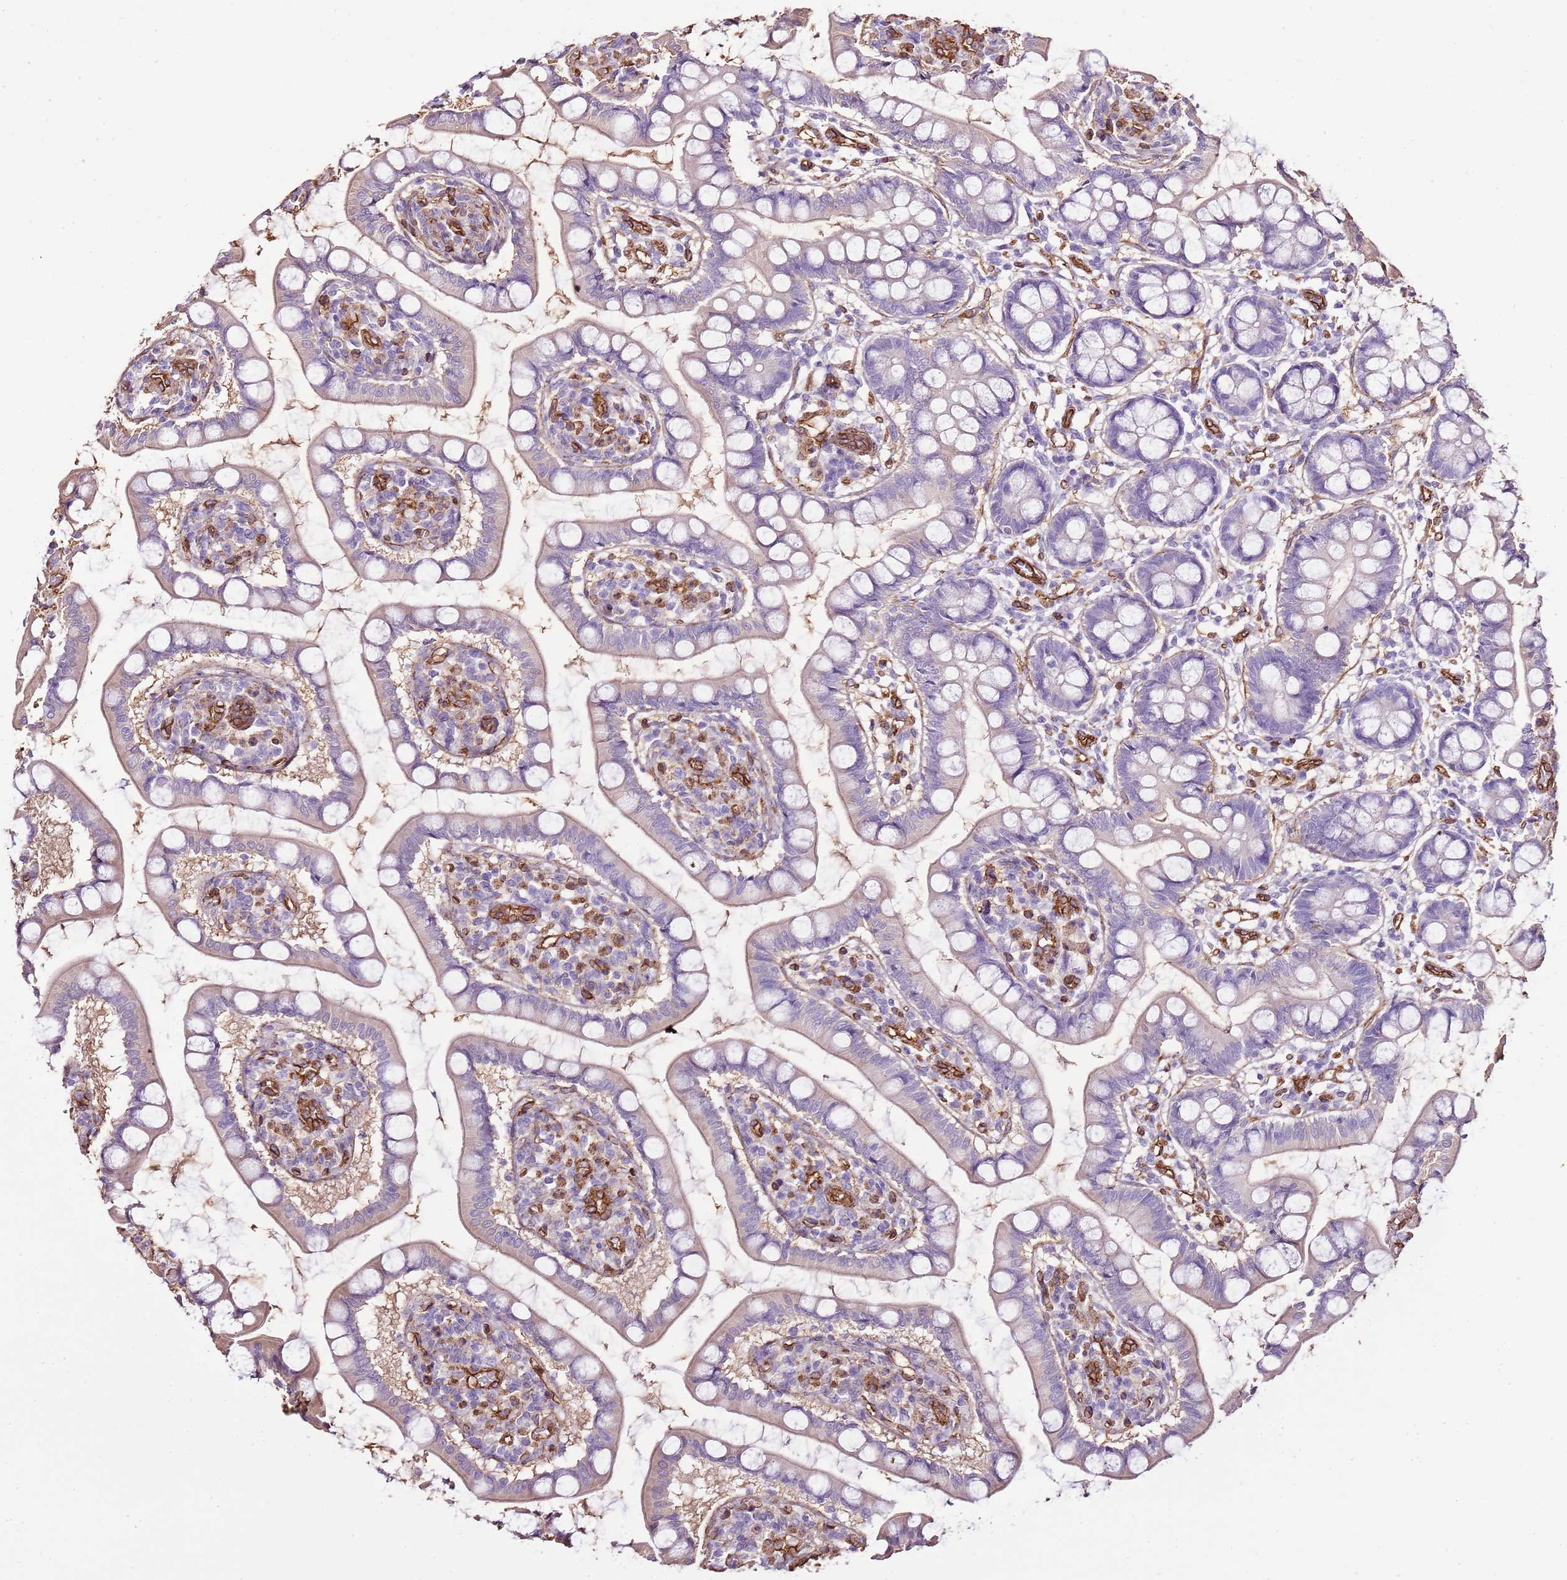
{"staining": {"intensity": "weak", "quantity": "<25%", "location": "cytoplasmic/membranous"}, "tissue": "small intestine", "cell_type": "Glandular cells", "image_type": "normal", "snomed": [{"axis": "morphology", "description": "Normal tissue, NOS"}, {"axis": "topography", "description": "Small intestine"}], "caption": "DAB immunohistochemical staining of normal human small intestine shows no significant staining in glandular cells.", "gene": "CTDSPL", "patient": {"sex": "male", "age": 52}}